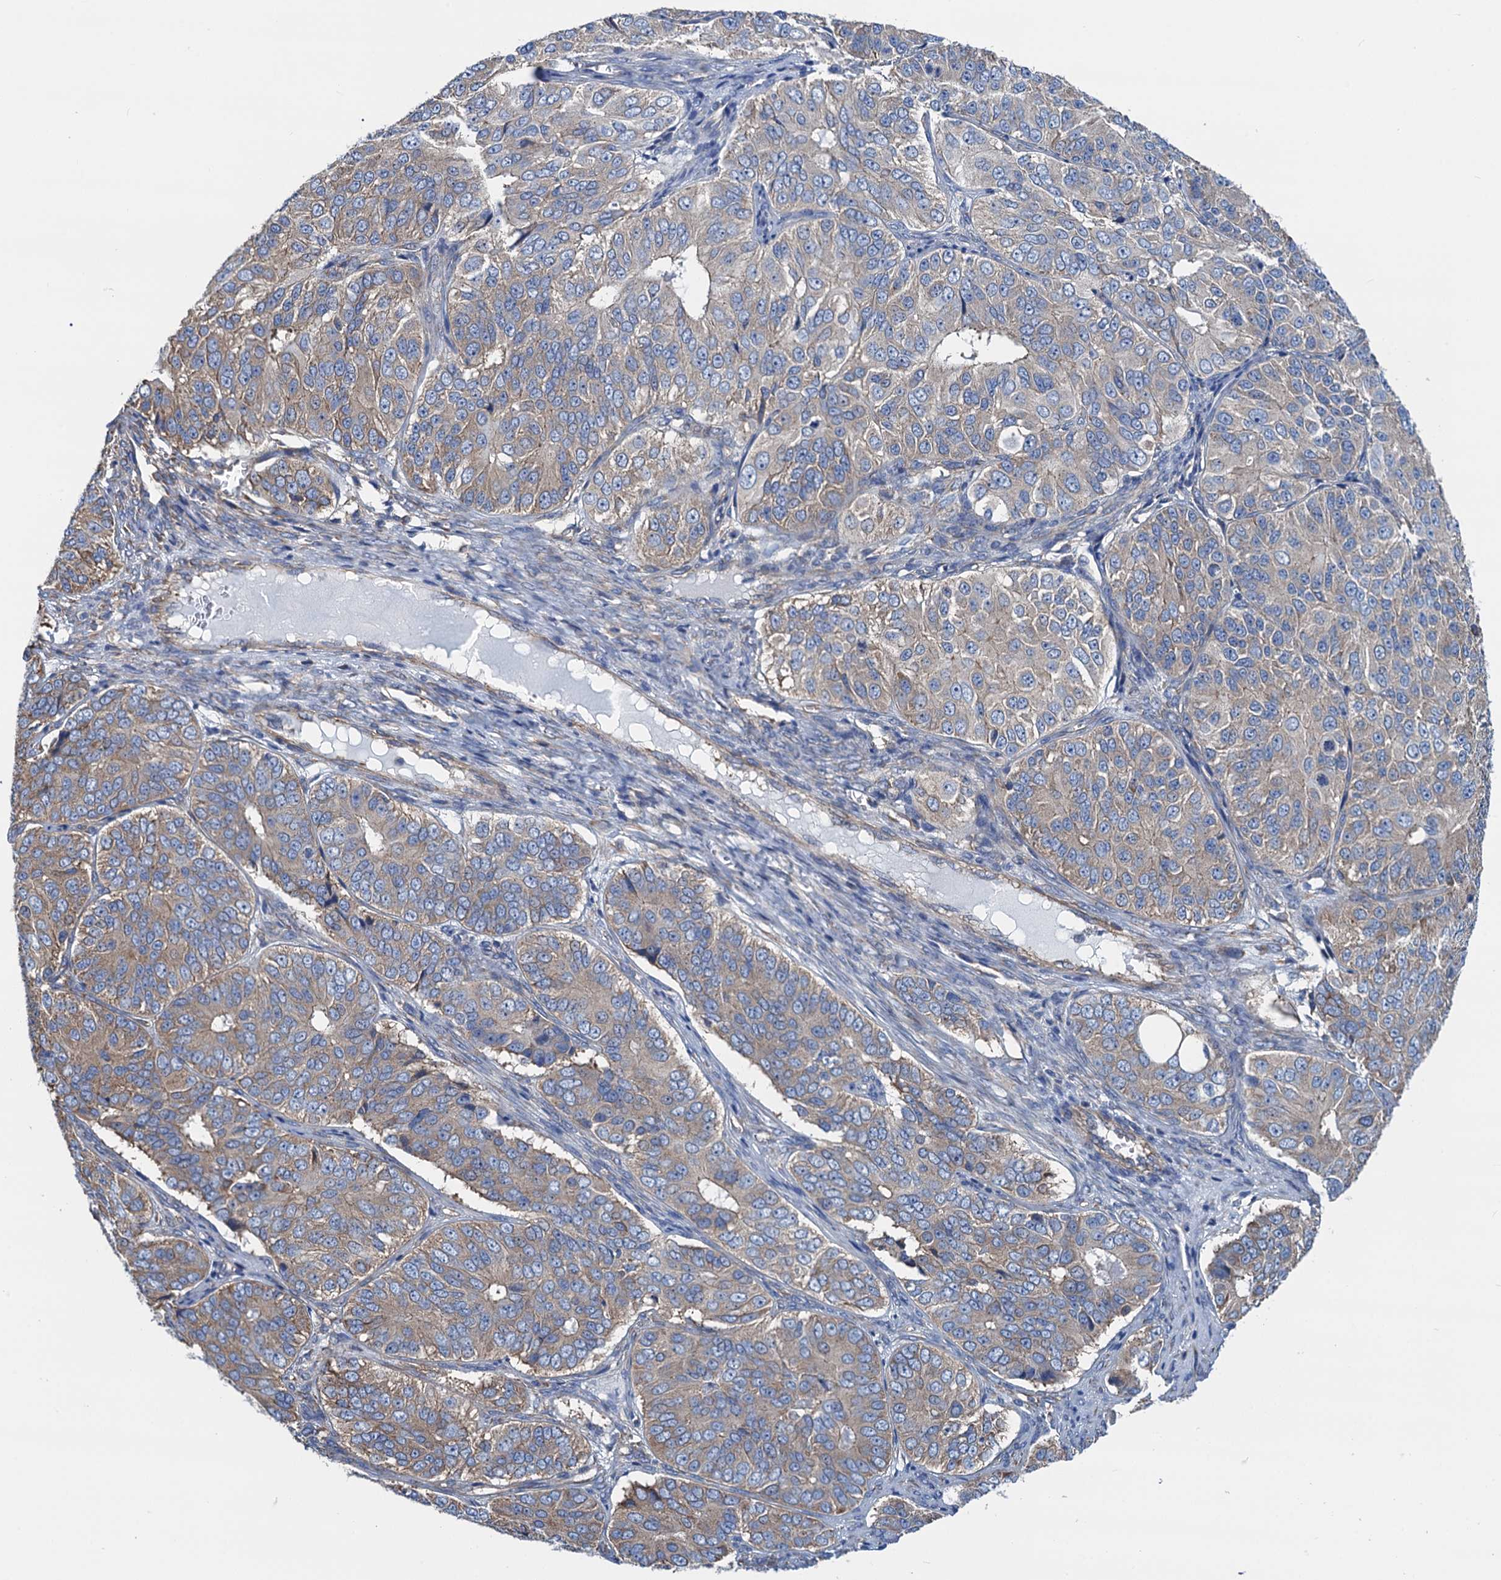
{"staining": {"intensity": "weak", "quantity": "25%-75%", "location": "cytoplasmic/membranous"}, "tissue": "ovarian cancer", "cell_type": "Tumor cells", "image_type": "cancer", "snomed": [{"axis": "morphology", "description": "Carcinoma, endometroid"}, {"axis": "topography", "description": "Ovary"}], "caption": "Human ovarian cancer (endometroid carcinoma) stained with a brown dye shows weak cytoplasmic/membranous positive expression in about 25%-75% of tumor cells.", "gene": "SLC12A7", "patient": {"sex": "female", "age": 51}}